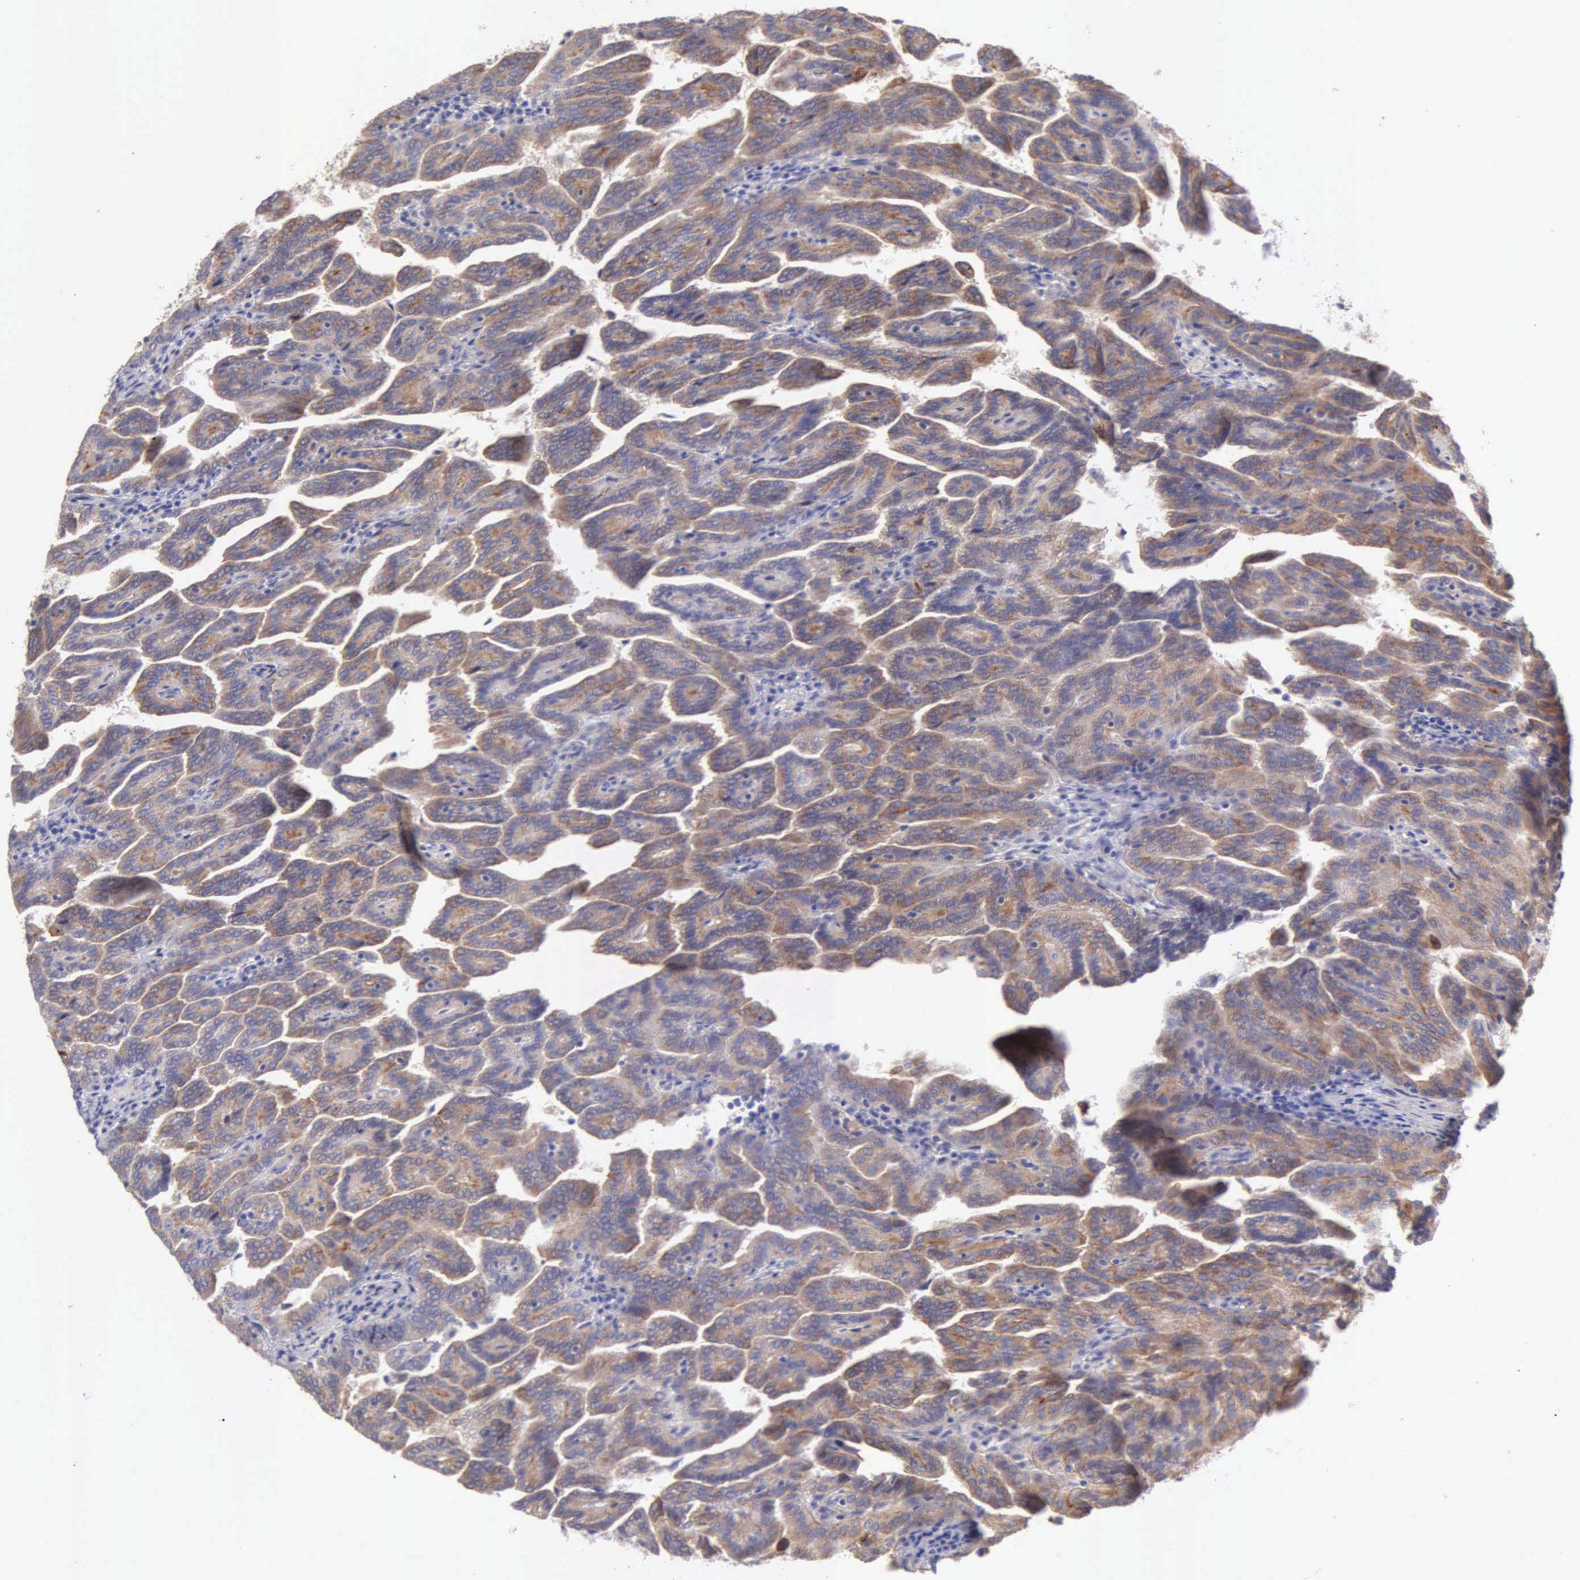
{"staining": {"intensity": "weak", "quantity": ">75%", "location": "cytoplasmic/membranous"}, "tissue": "renal cancer", "cell_type": "Tumor cells", "image_type": "cancer", "snomed": [{"axis": "morphology", "description": "Adenocarcinoma, NOS"}, {"axis": "topography", "description": "Kidney"}], "caption": "The micrograph demonstrates a brown stain indicating the presence of a protein in the cytoplasmic/membranous of tumor cells in renal cancer. (DAB IHC, brown staining for protein, blue staining for nuclei).", "gene": "APP", "patient": {"sex": "male", "age": 61}}